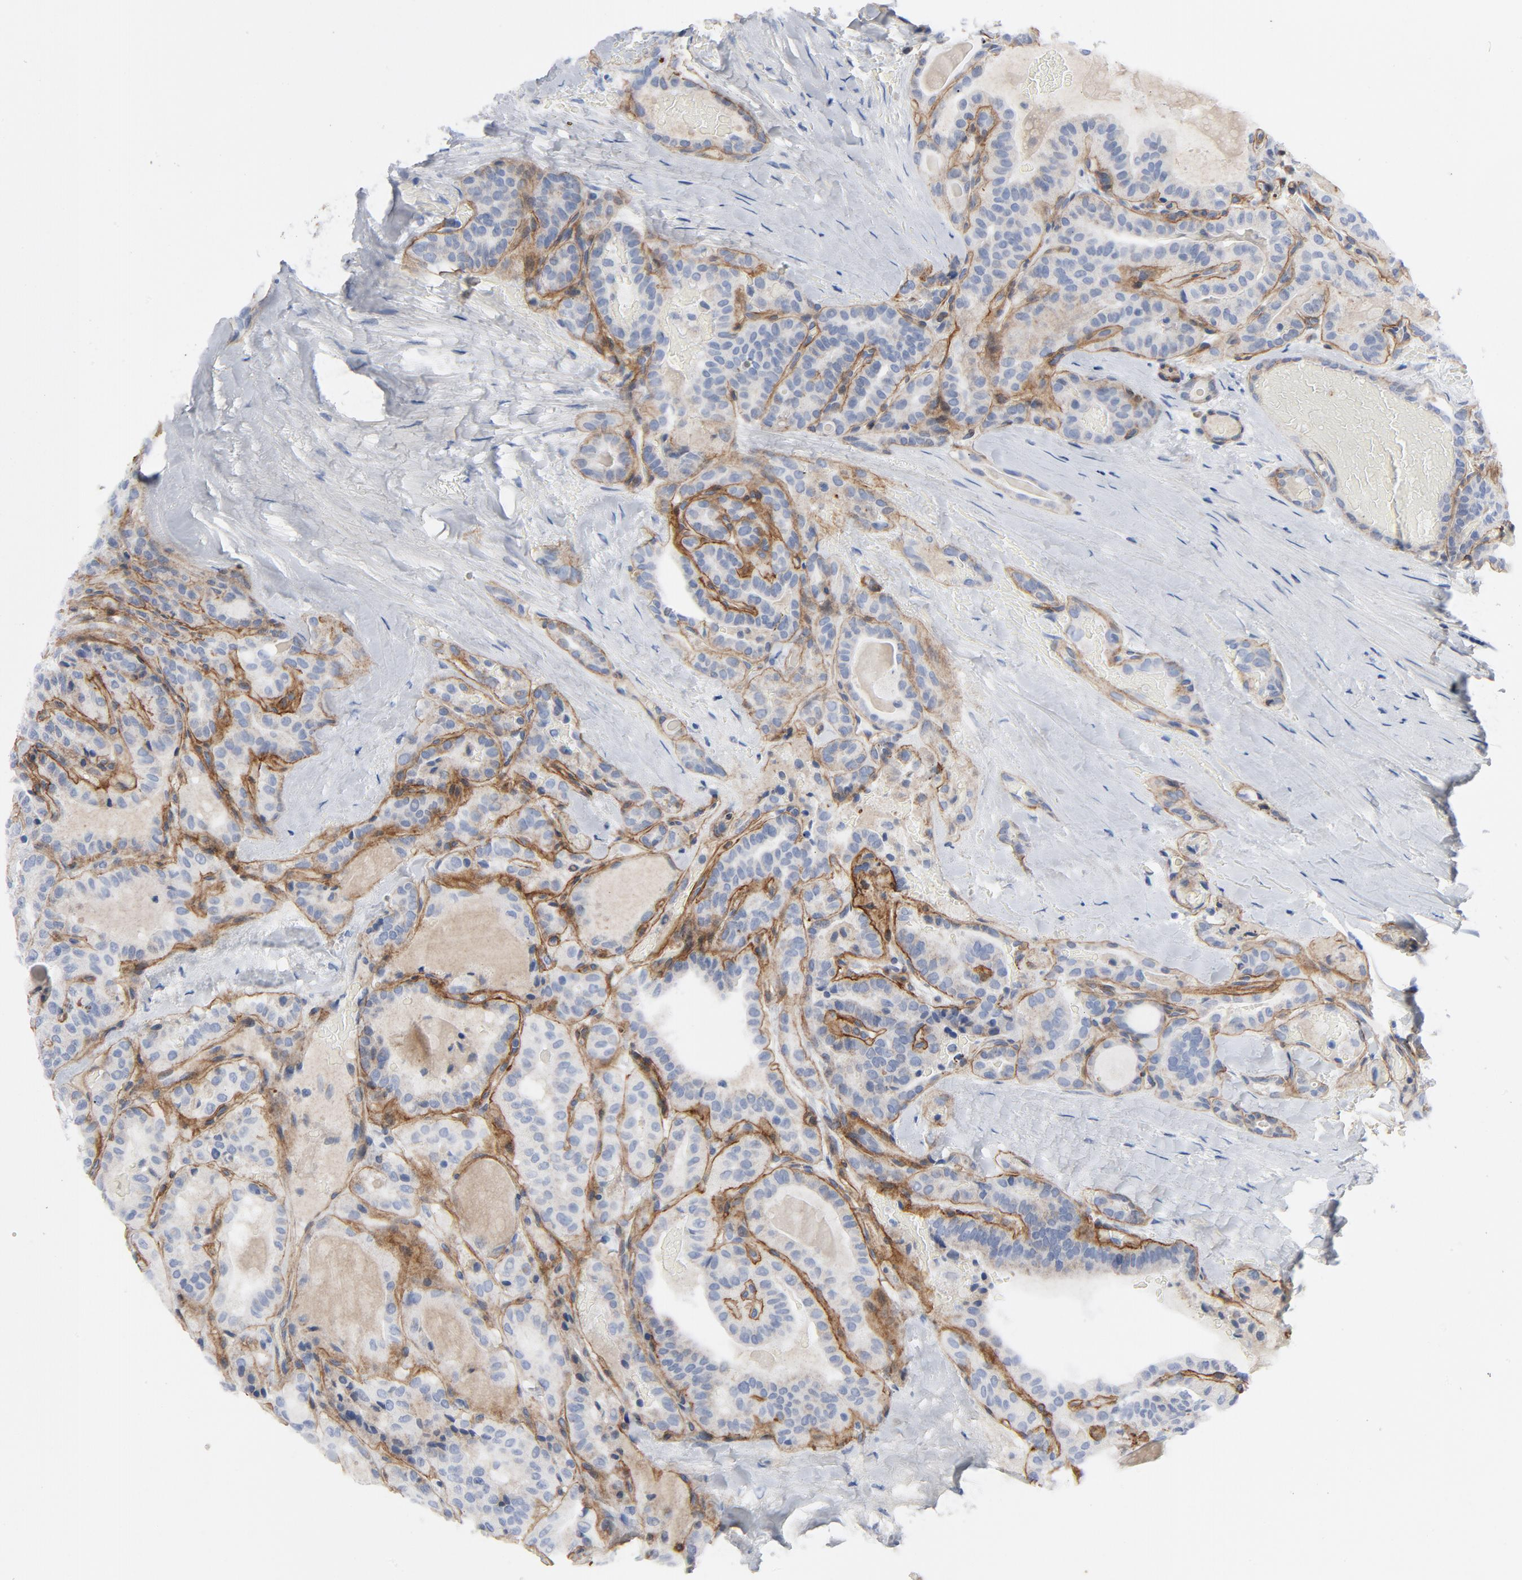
{"staining": {"intensity": "weak", "quantity": "25%-75%", "location": "cytoplasmic/membranous"}, "tissue": "thyroid cancer", "cell_type": "Tumor cells", "image_type": "cancer", "snomed": [{"axis": "morphology", "description": "Papillary adenocarcinoma, NOS"}, {"axis": "topography", "description": "Thyroid gland"}], "caption": "Tumor cells show low levels of weak cytoplasmic/membranous positivity in about 25%-75% of cells in thyroid papillary adenocarcinoma. (IHC, brightfield microscopy, high magnification).", "gene": "LAMC1", "patient": {"sex": "male", "age": 77}}